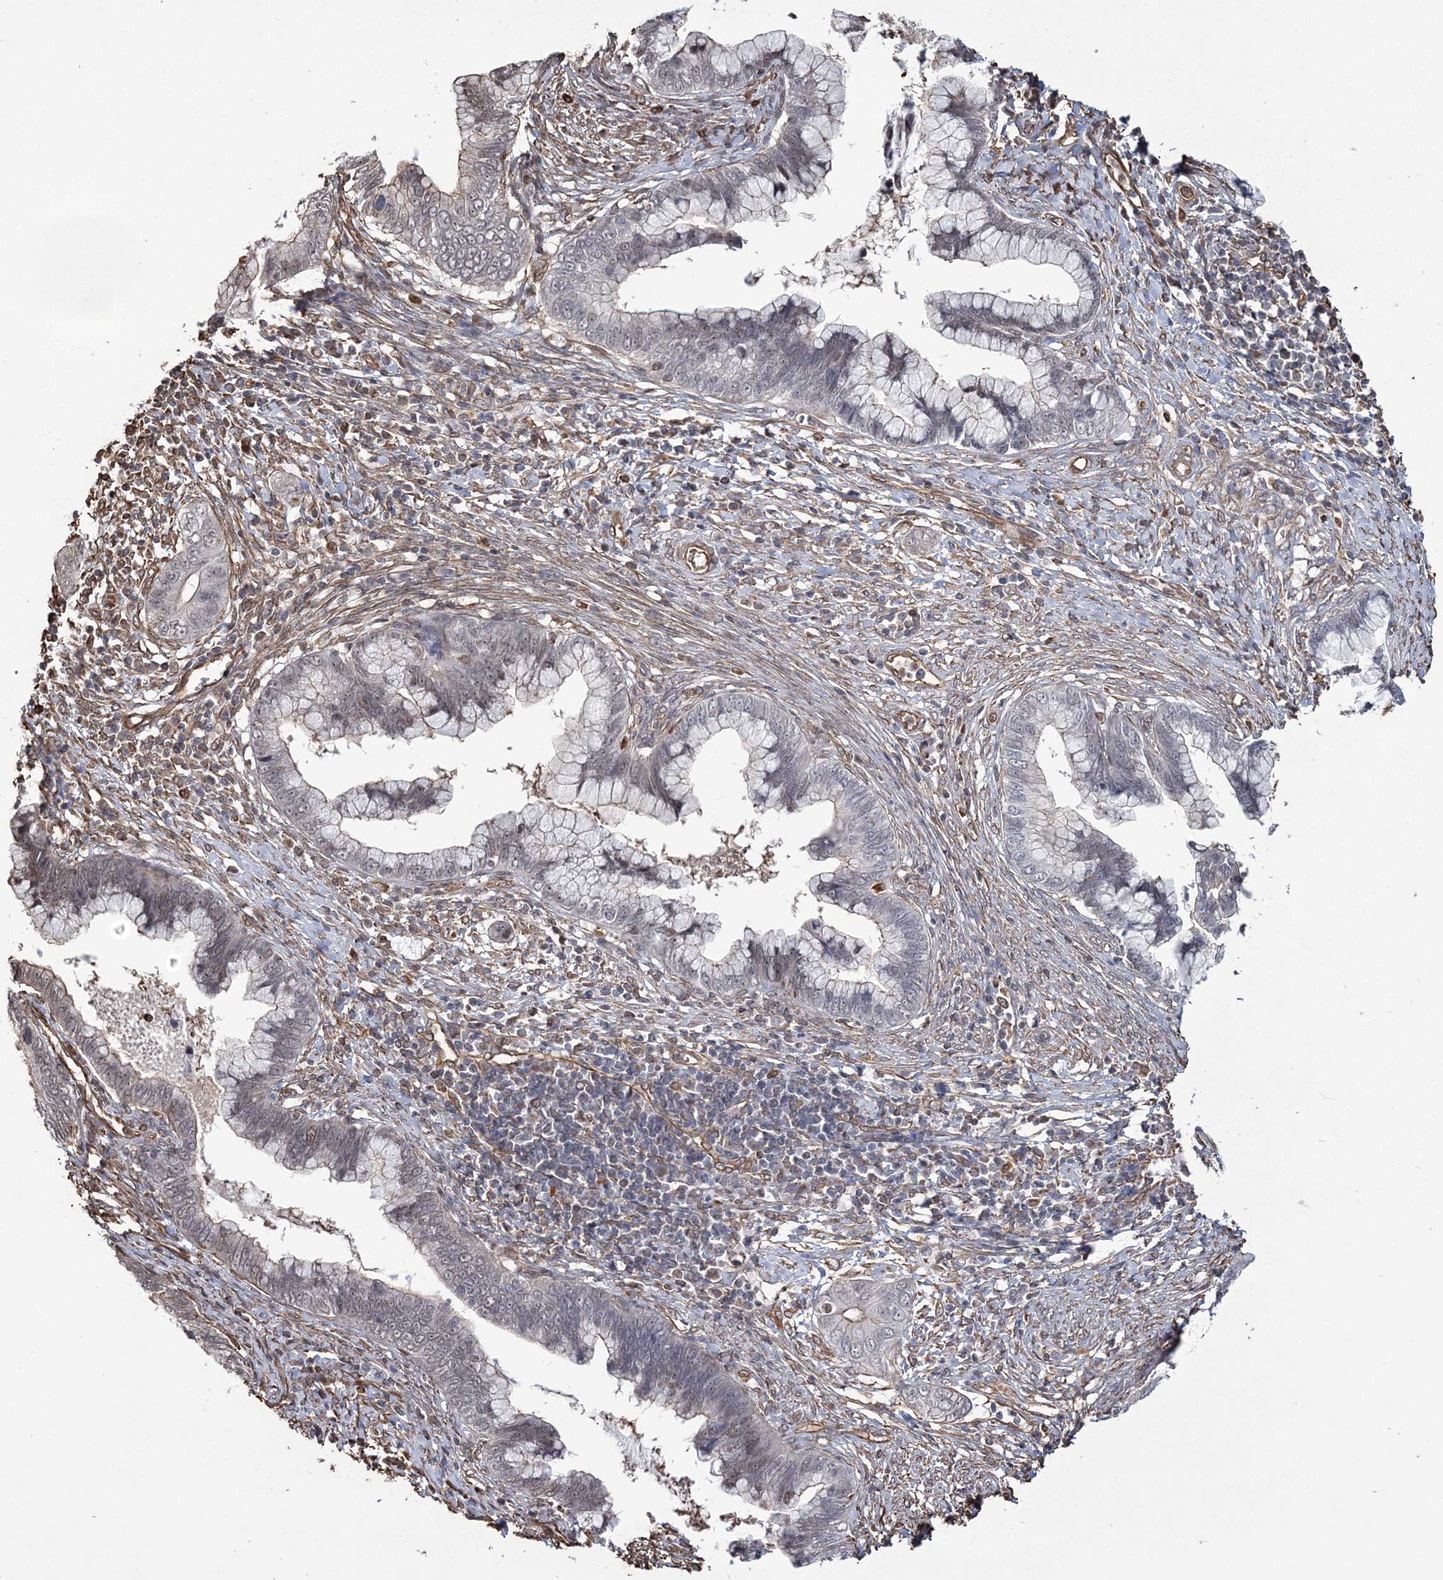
{"staining": {"intensity": "weak", "quantity": "<25%", "location": "nuclear"}, "tissue": "cervical cancer", "cell_type": "Tumor cells", "image_type": "cancer", "snomed": [{"axis": "morphology", "description": "Adenocarcinoma, NOS"}, {"axis": "topography", "description": "Cervix"}], "caption": "Tumor cells are negative for protein expression in human cervical cancer (adenocarcinoma).", "gene": "ATP11B", "patient": {"sex": "female", "age": 44}}